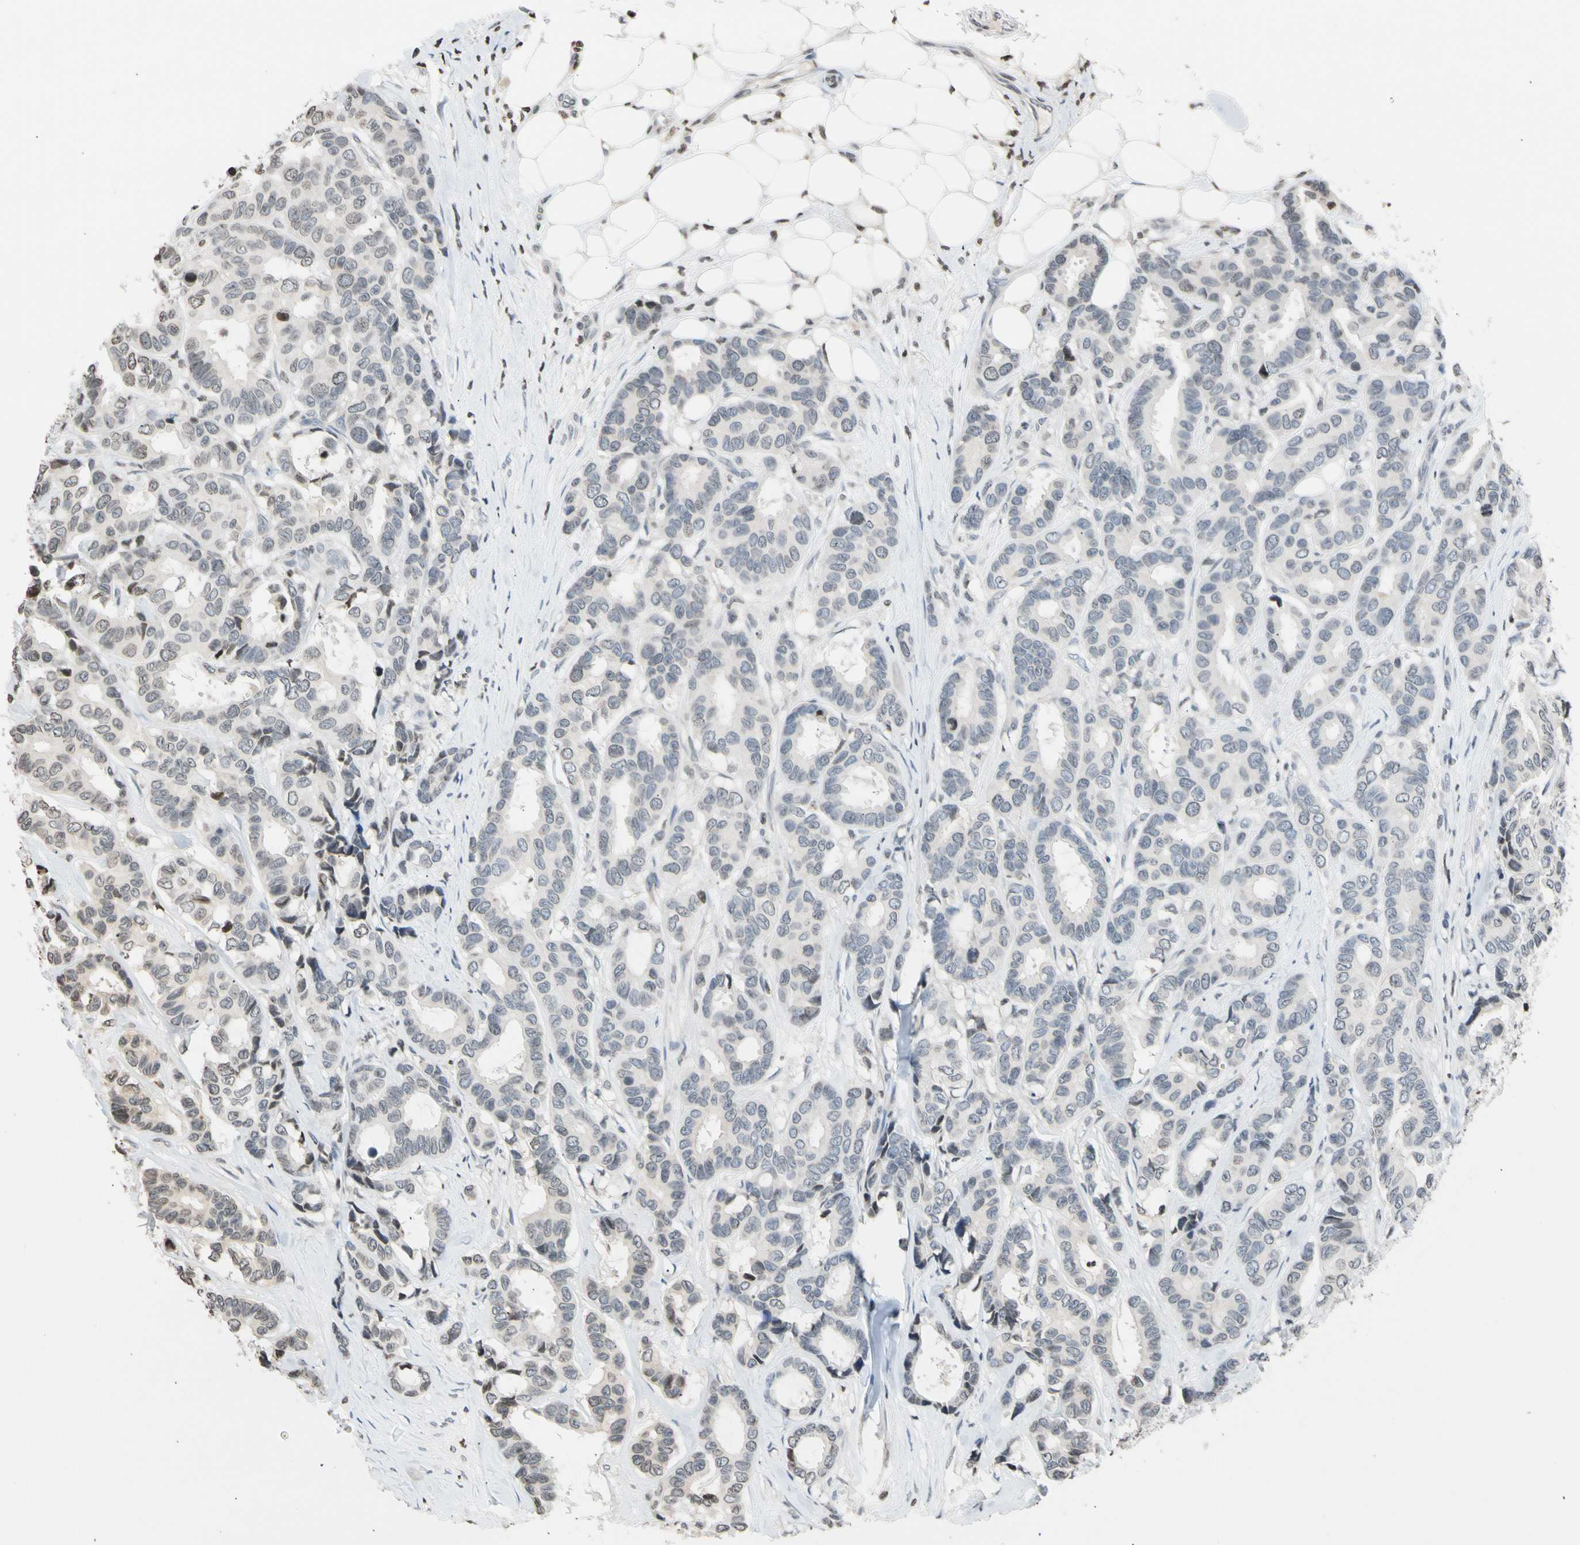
{"staining": {"intensity": "negative", "quantity": "none", "location": "none"}, "tissue": "breast cancer", "cell_type": "Tumor cells", "image_type": "cancer", "snomed": [{"axis": "morphology", "description": "Duct carcinoma"}, {"axis": "topography", "description": "Breast"}], "caption": "Protein analysis of breast infiltrating ductal carcinoma exhibits no significant staining in tumor cells.", "gene": "GPX4", "patient": {"sex": "female", "age": 87}}